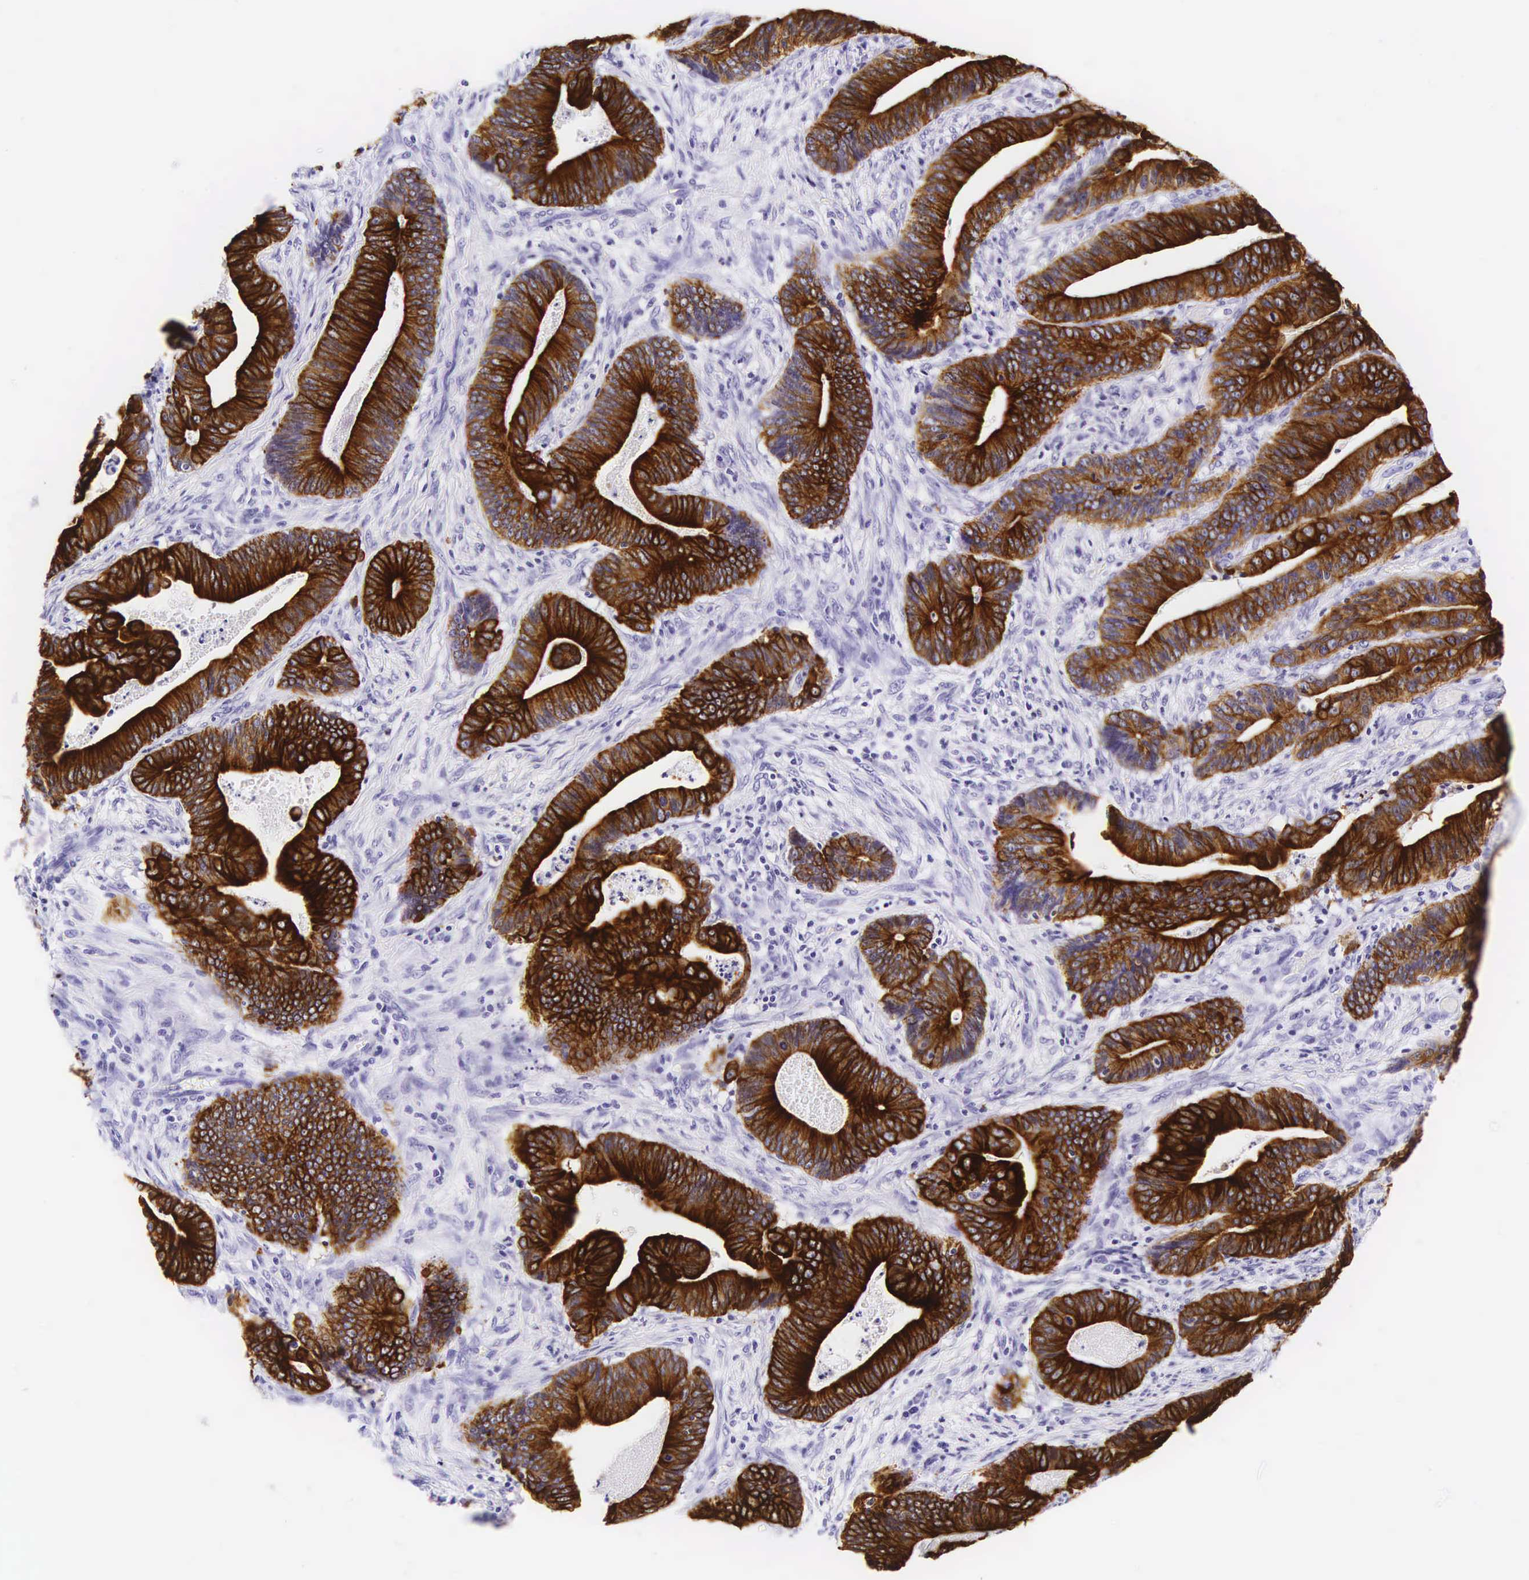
{"staining": {"intensity": "strong", "quantity": ">75%", "location": "cytoplasmic/membranous"}, "tissue": "stomach cancer", "cell_type": "Tumor cells", "image_type": "cancer", "snomed": [{"axis": "morphology", "description": "Adenocarcinoma, NOS"}, {"axis": "topography", "description": "Stomach, lower"}], "caption": "A high amount of strong cytoplasmic/membranous expression is identified in approximately >75% of tumor cells in stomach adenocarcinoma tissue.", "gene": "KRT18", "patient": {"sex": "female", "age": 86}}